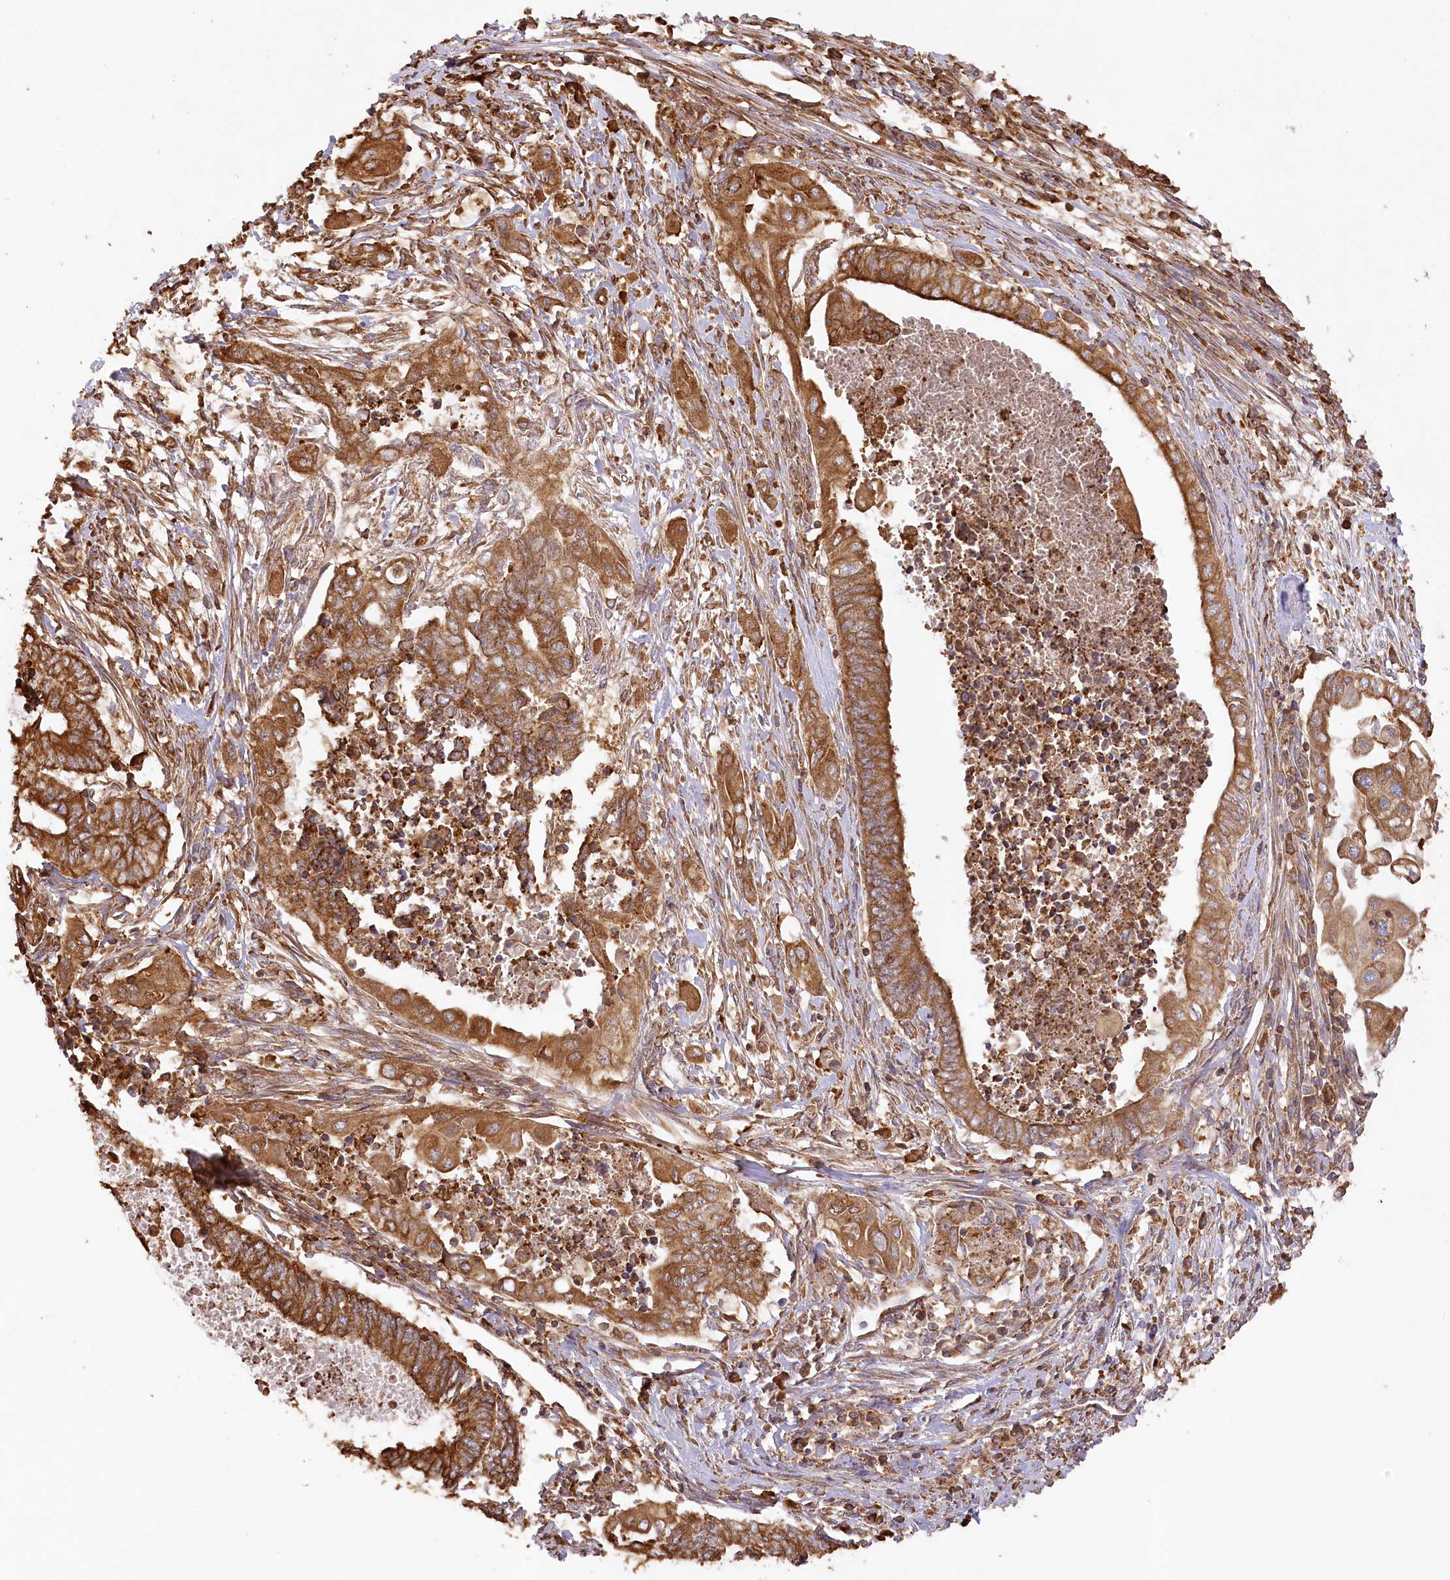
{"staining": {"intensity": "strong", "quantity": ">75%", "location": "cytoplasmic/membranous"}, "tissue": "endometrial cancer", "cell_type": "Tumor cells", "image_type": "cancer", "snomed": [{"axis": "morphology", "description": "Adenocarcinoma, NOS"}, {"axis": "topography", "description": "Uterus"}, {"axis": "topography", "description": "Endometrium"}], "caption": "IHC photomicrograph of endometrial cancer stained for a protein (brown), which shows high levels of strong cytoplasmic/membranous expression in approximately >75% of tumor cells.", "gene": "ACAP2", "patient": {"sex": "female", "age": 70}}